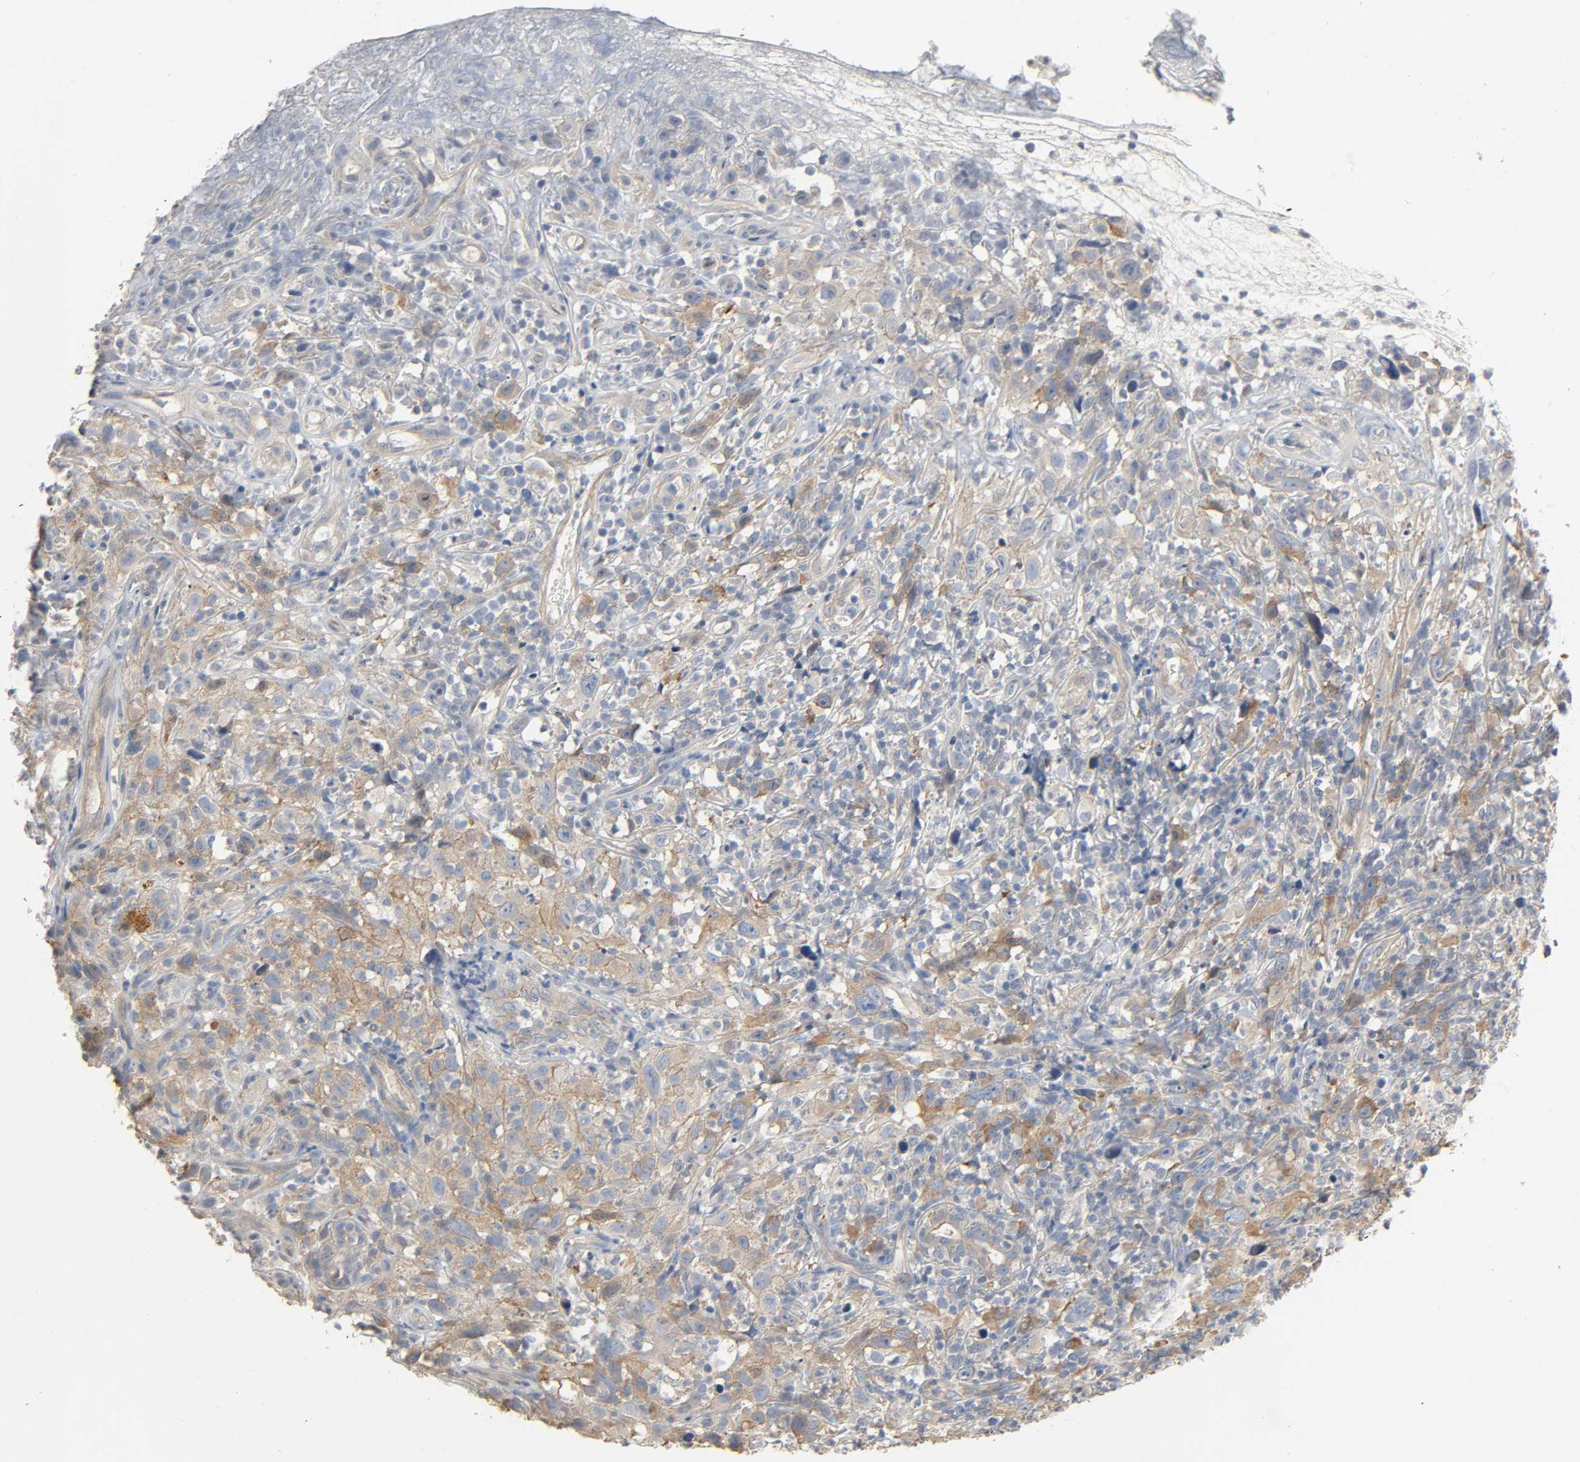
{"staining": {"intensity": "moderate", "quantity": ">75%", "location": "cytoplasmic/membranous"}, "tissue": "thyroid cancer", "cell_type": "Tumor cells", "image_type": "cancer", "snomed": [{"axis": "morphology", "description": "Carcinoma, NOS"}, {"axis": "topography", "description": "Thyroid gland"}], "caption": "Immunohistochemistry staining of carcinoma (thyroid), which displays medium levels of moderate cytoplasmic/membranous positivity in about >75% of tumor cells indicating moderate cytoplasmic/membranous protein staining. The staining was performed using DAB (brown) for protein detection and nuclei were counterstained in hematoxylin (blue).", "gene": "ARPC1A", "patient": {"sex": "female", "age": 77}}